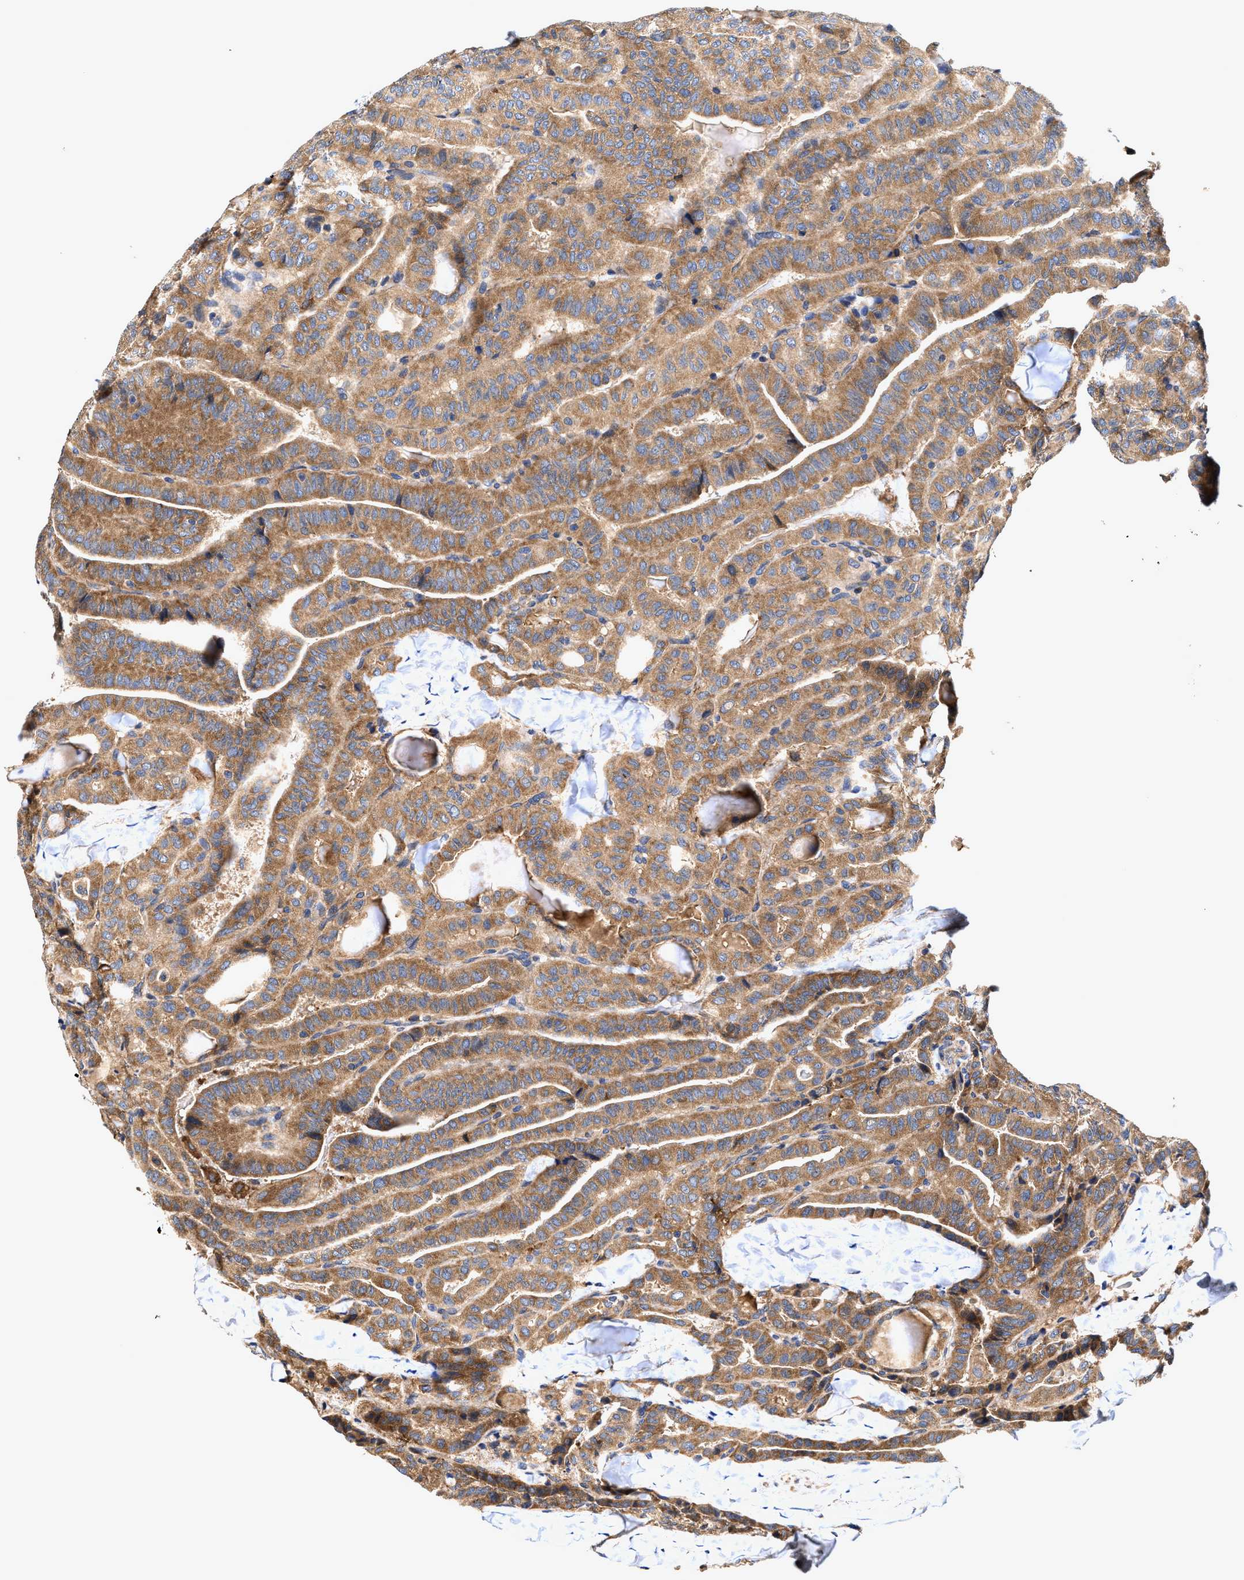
{"staining": {"intensity": "moderate", "quantity": ">75%", "location": "cytoplasmic/membranous"}, "tissue": "thyroid cancer", "cell_type": "Tumor cells", "image_type": "cancer", "snomed": [{"axis": "morphology", "description": "Papillary adenocarcinoma, NOS"}, {"axis": "topography", "description": "Thyroid gland"}], "caption": "Protein staining exhibits moderate cytoplasmic/membranous expression in approximately >75% of tumor cells in thyroid cancer (papillary adenocarcinoma).", "gene": "EFNA4", "patient": {"sex": "male", "age": 77}}